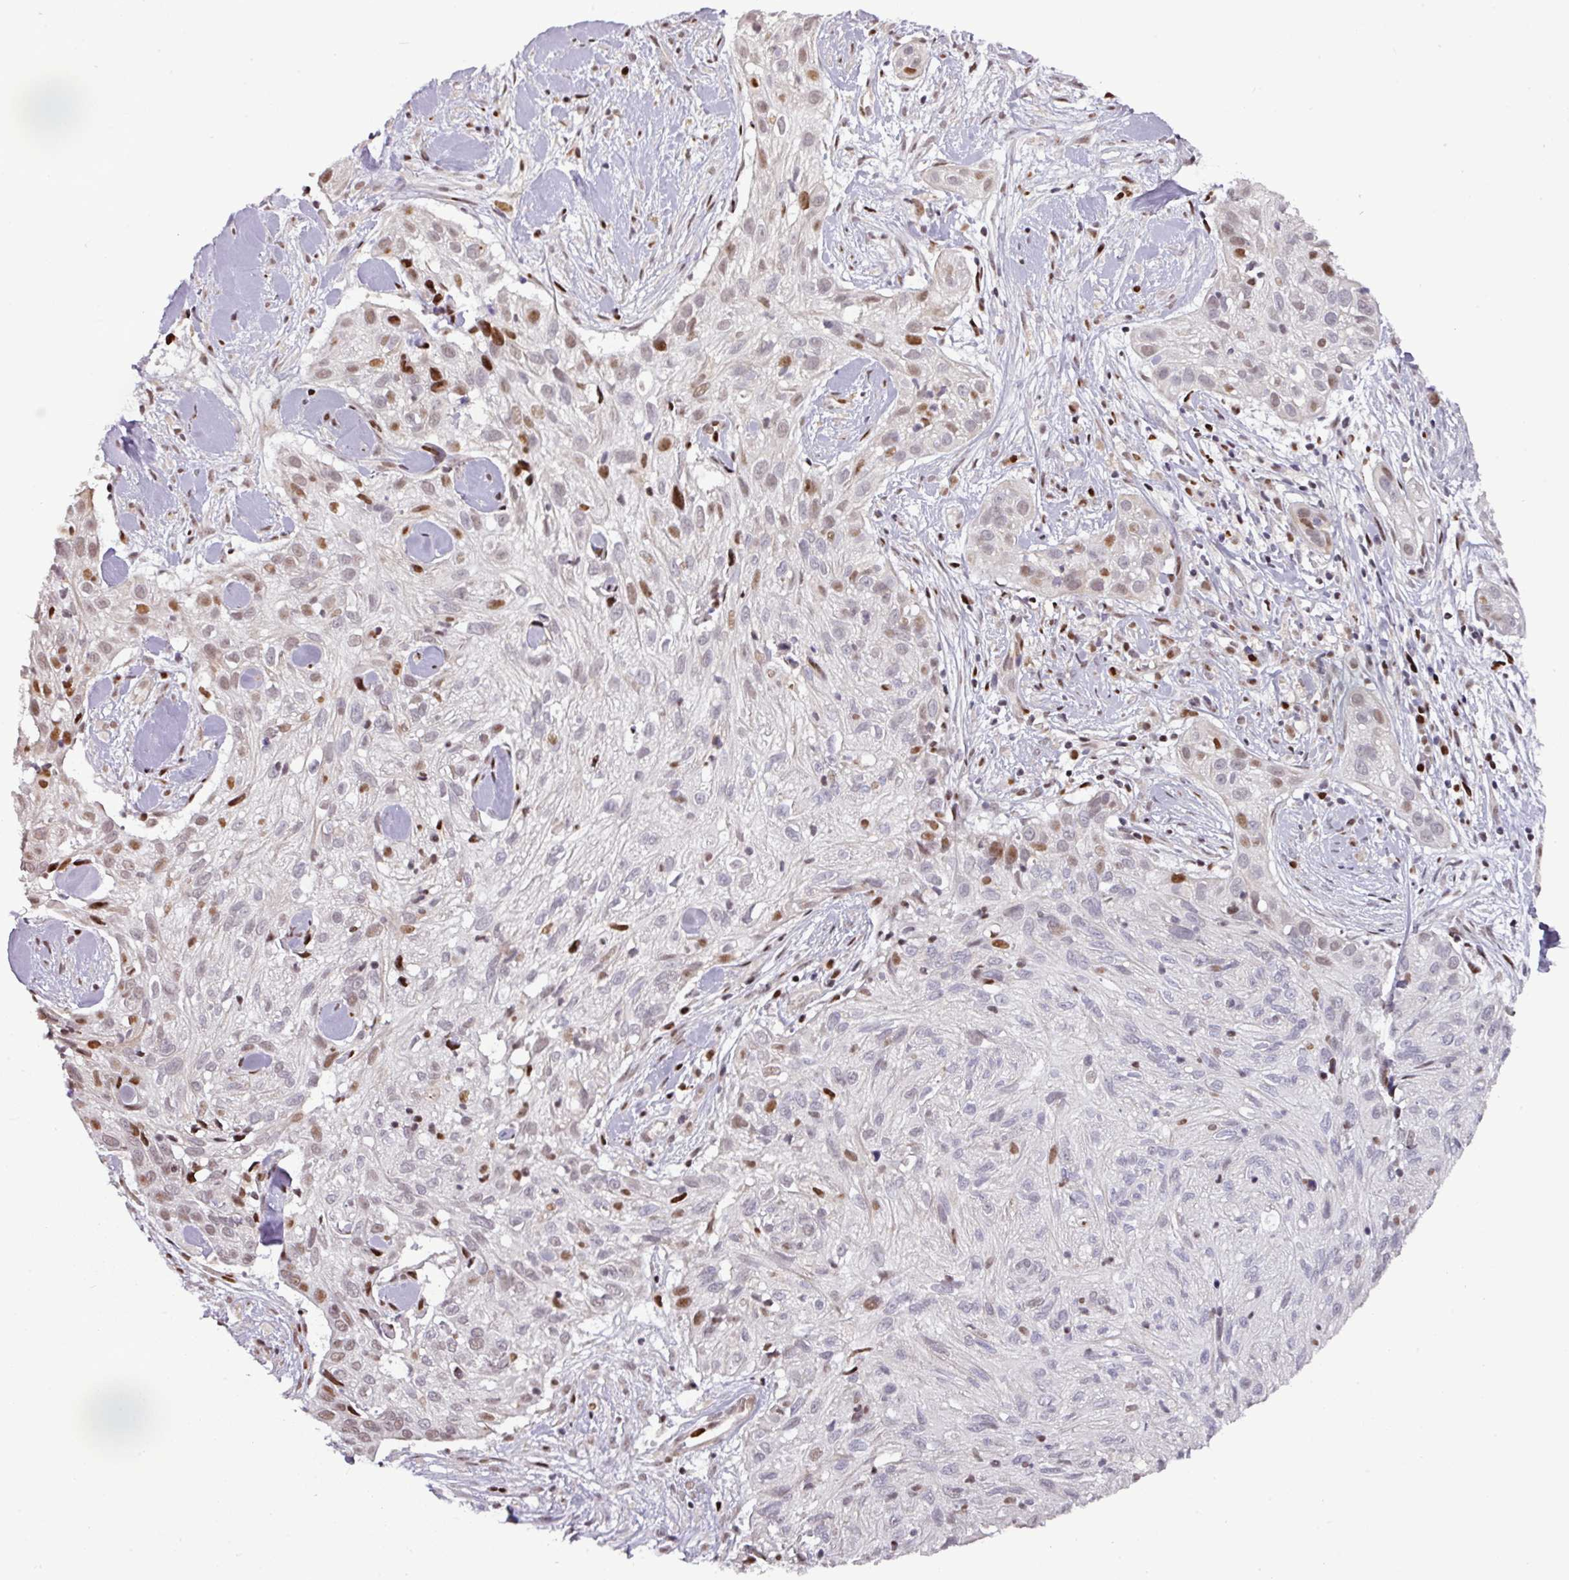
{"staining": {"intensity": "moderate", "quantity": "<25%", "location": "nuclear"}, "tissue": "skin cancer", "cell_type": "Tumor cells", "image_type": "cancer", "snomed": [{"axis": "morphology", "description": "Squamous cell carcinoma, NOS"}, {"axis": "topography", "description": "Skin"}], "caption": "A brown stain shows moderate nuclear expression of a protein in human skin squamous cell carcinoma tumor cells. The protein is stained brown, and the nuclei are stained in blue (DAB (3,3'-diaminobenzidine) IHC with brightfield microscopy, high magnification).", "gene": "MYSM1", "patient": {"sex": "male", "age": 82}}